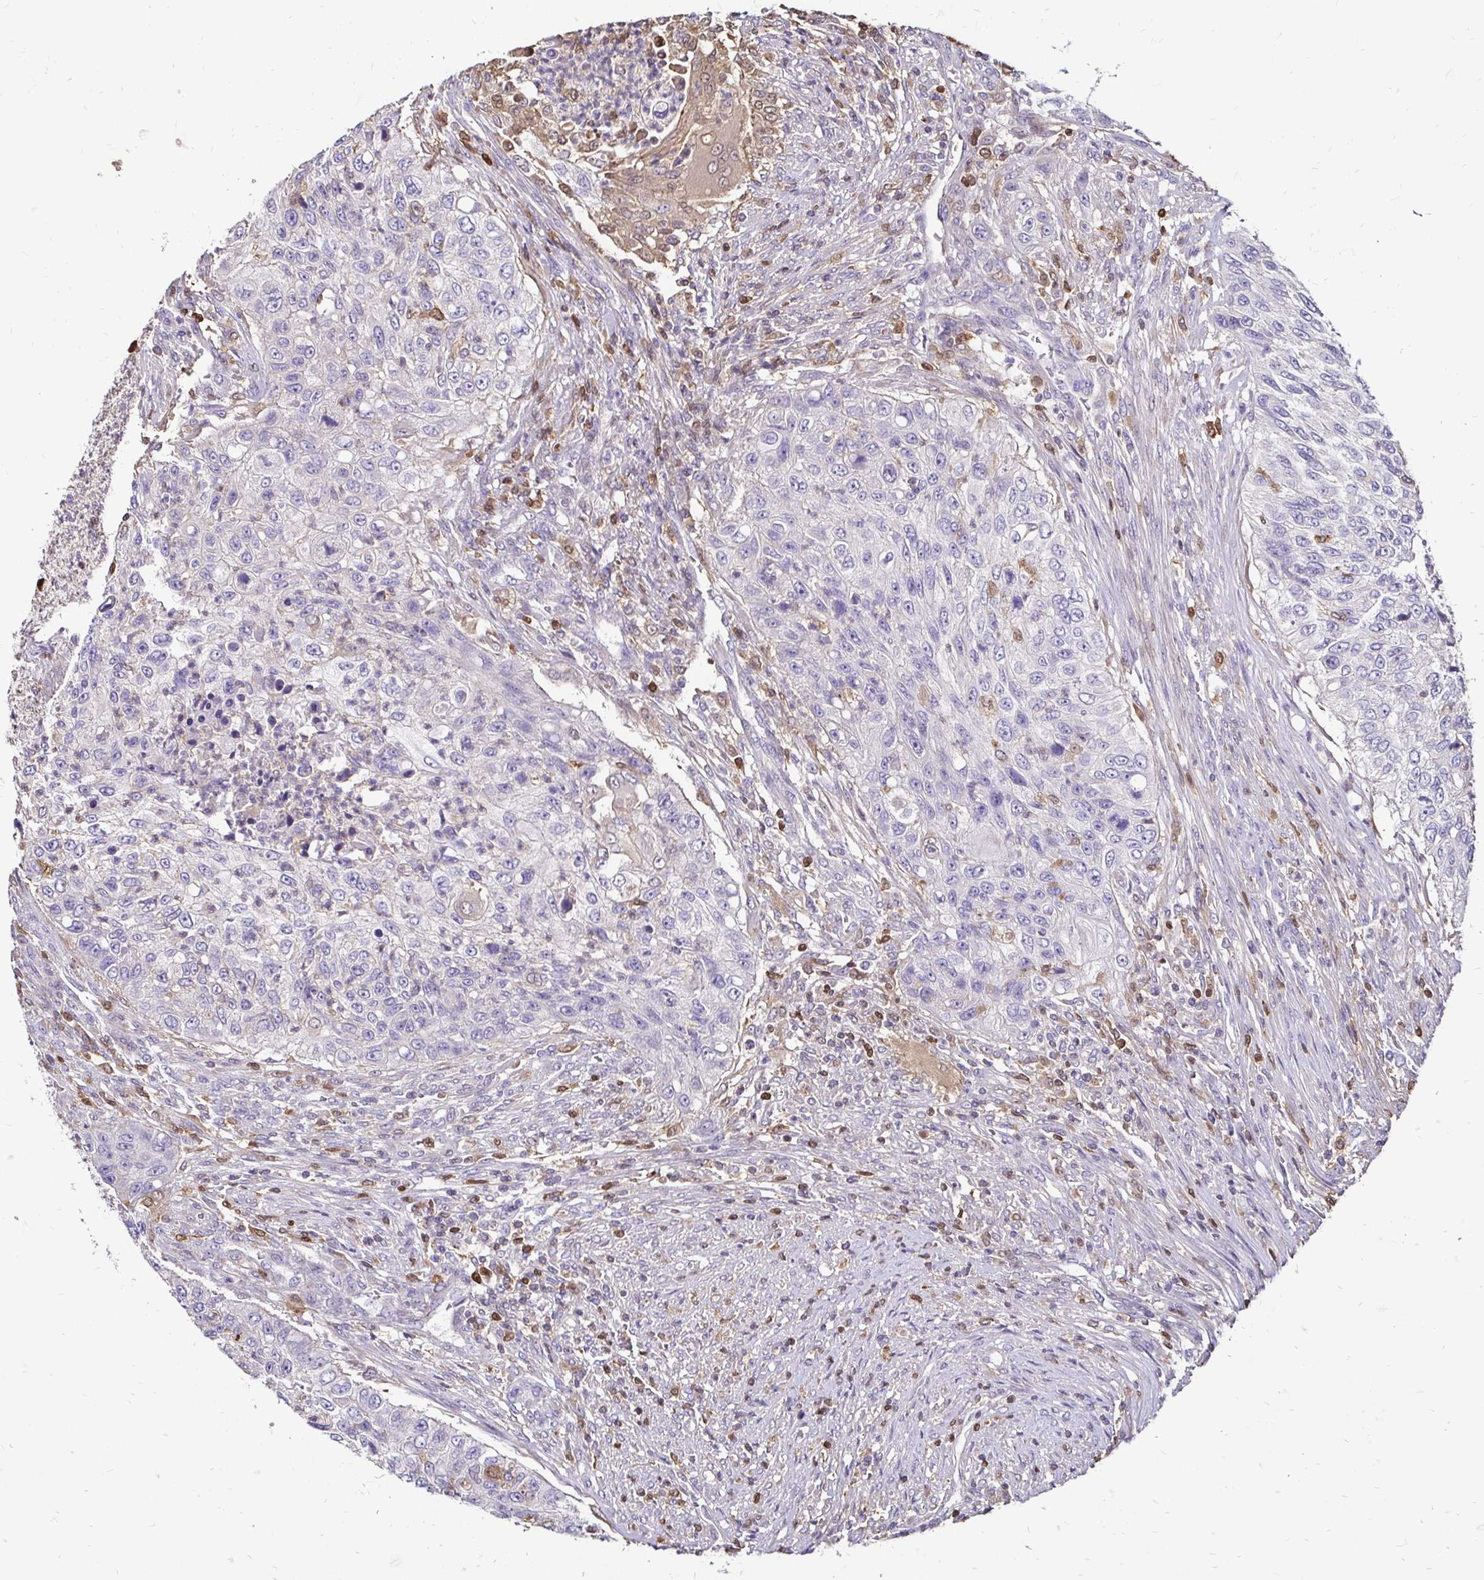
{"staining": {"intensity": "negative", "quantity": "none", "location": "none"}, "tissue": "urothelial cancer", "cell_type": "Tumor cells", "image_type": "cancer", "snomed": [{"axis": "morphology", "description": "Urothelial carcinoma, High grade"}, {"axis": "topography", "description": "Urinary bladder"}], "caption": "Urothelial carcinoma (high-grade) stained for a protein using immunohistochemistry (IHC) exhibits no positivity tumor cells.", "gene": "ZFP1", "patient": {"sex": "female", "age": 60}}